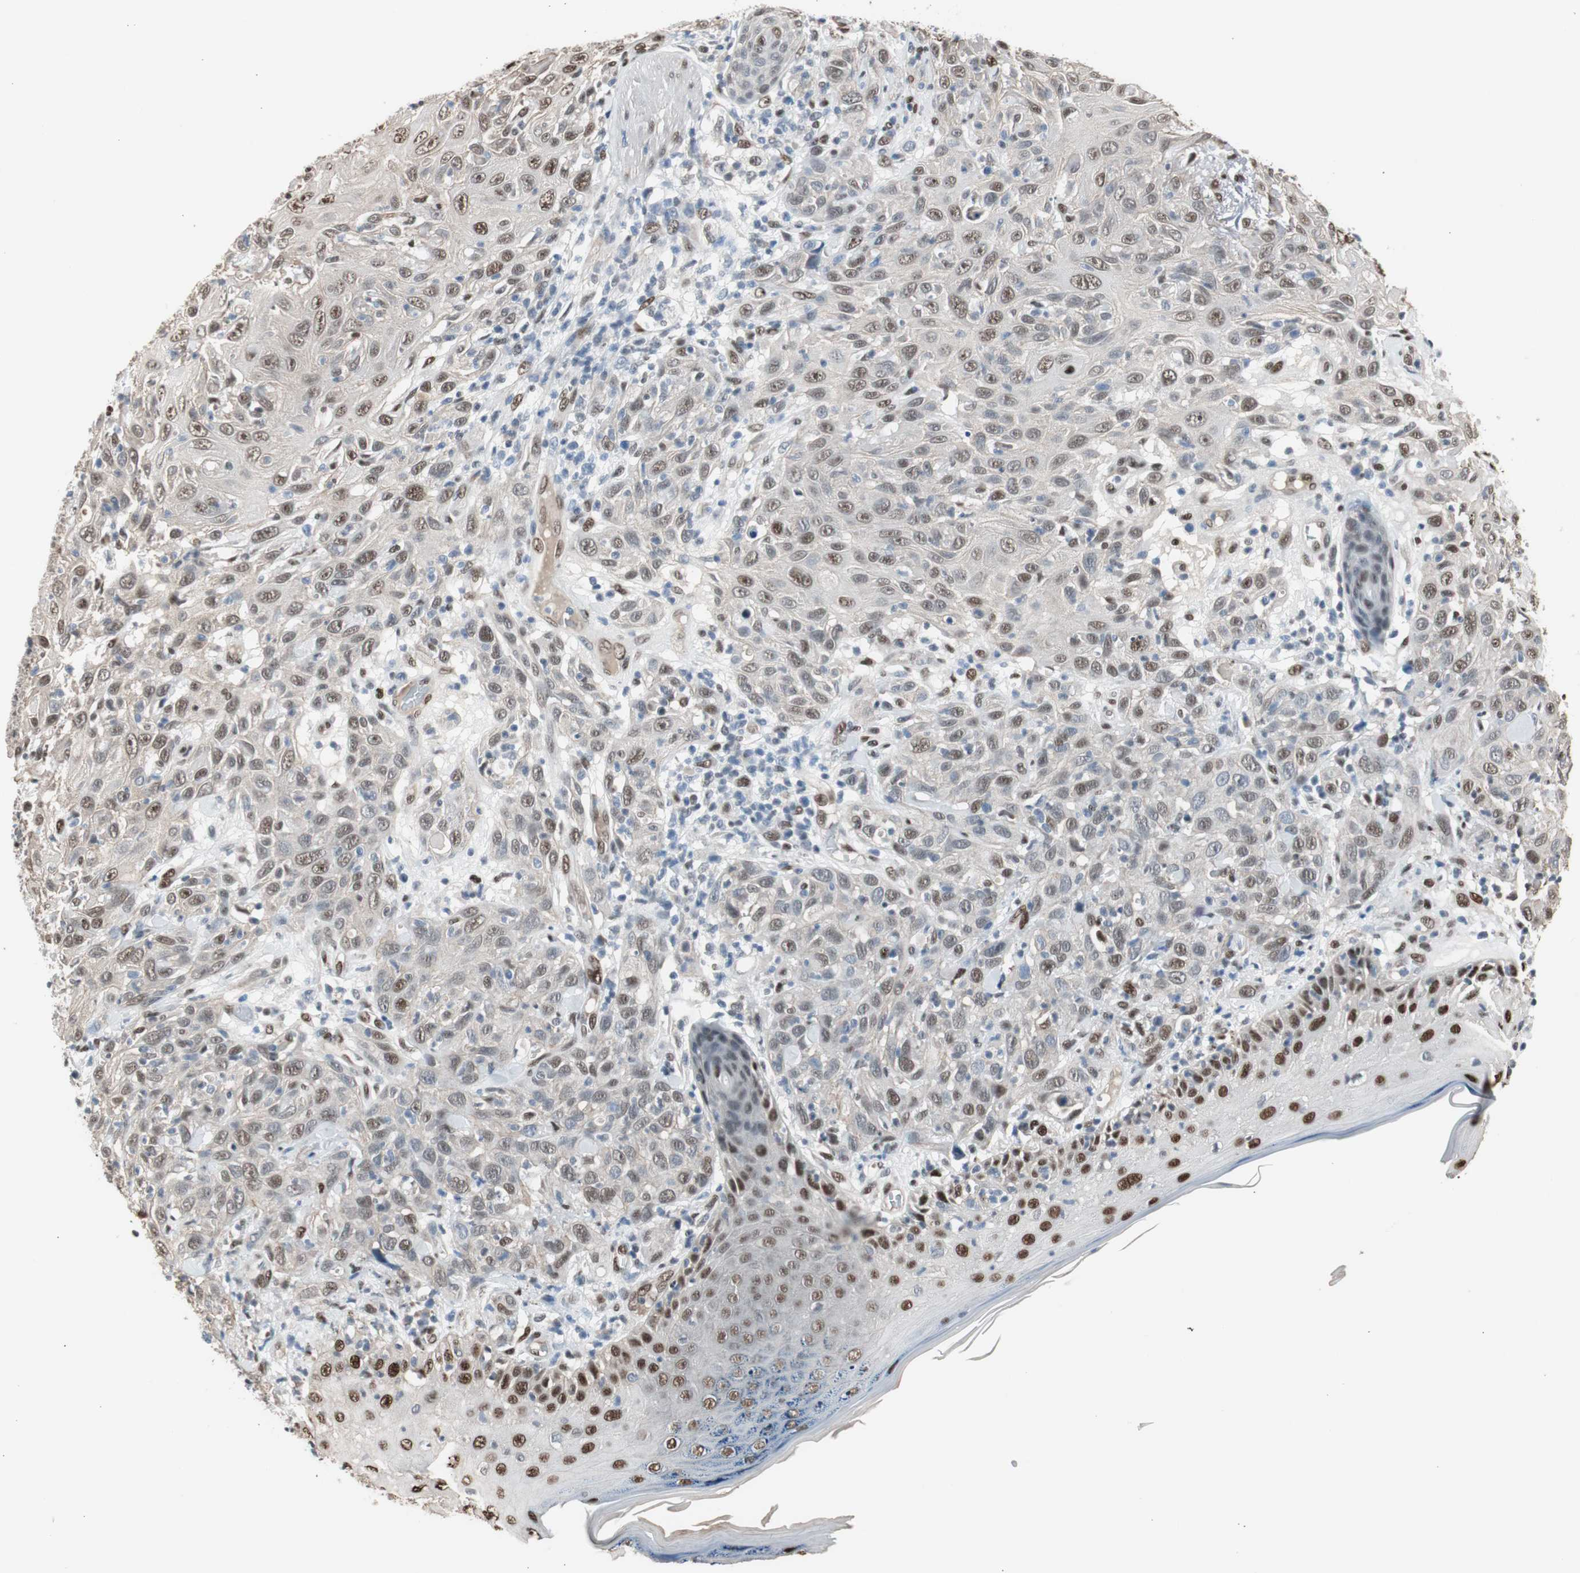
{"staining": {"intensity": "moderate", "quantity": "25%-75%", "location": "nuclear"}, "tissue": "skin cancer", "cell_type": "Tumor cells", "image_type": "cancer", "snomed": [{"axis": "morphology", "description": "Squamous cell carcinoma, NOS"}, {"axis": "topography", "description": "Skin"}], "caption": "Tumor cells exhibit medium levels of moderate nuclear staining in approximately 25%-75% of cells in skin cancer (squamous cell carcinoma).", "gene": "PML", "patient": {"sex": "female", "age": 88}}